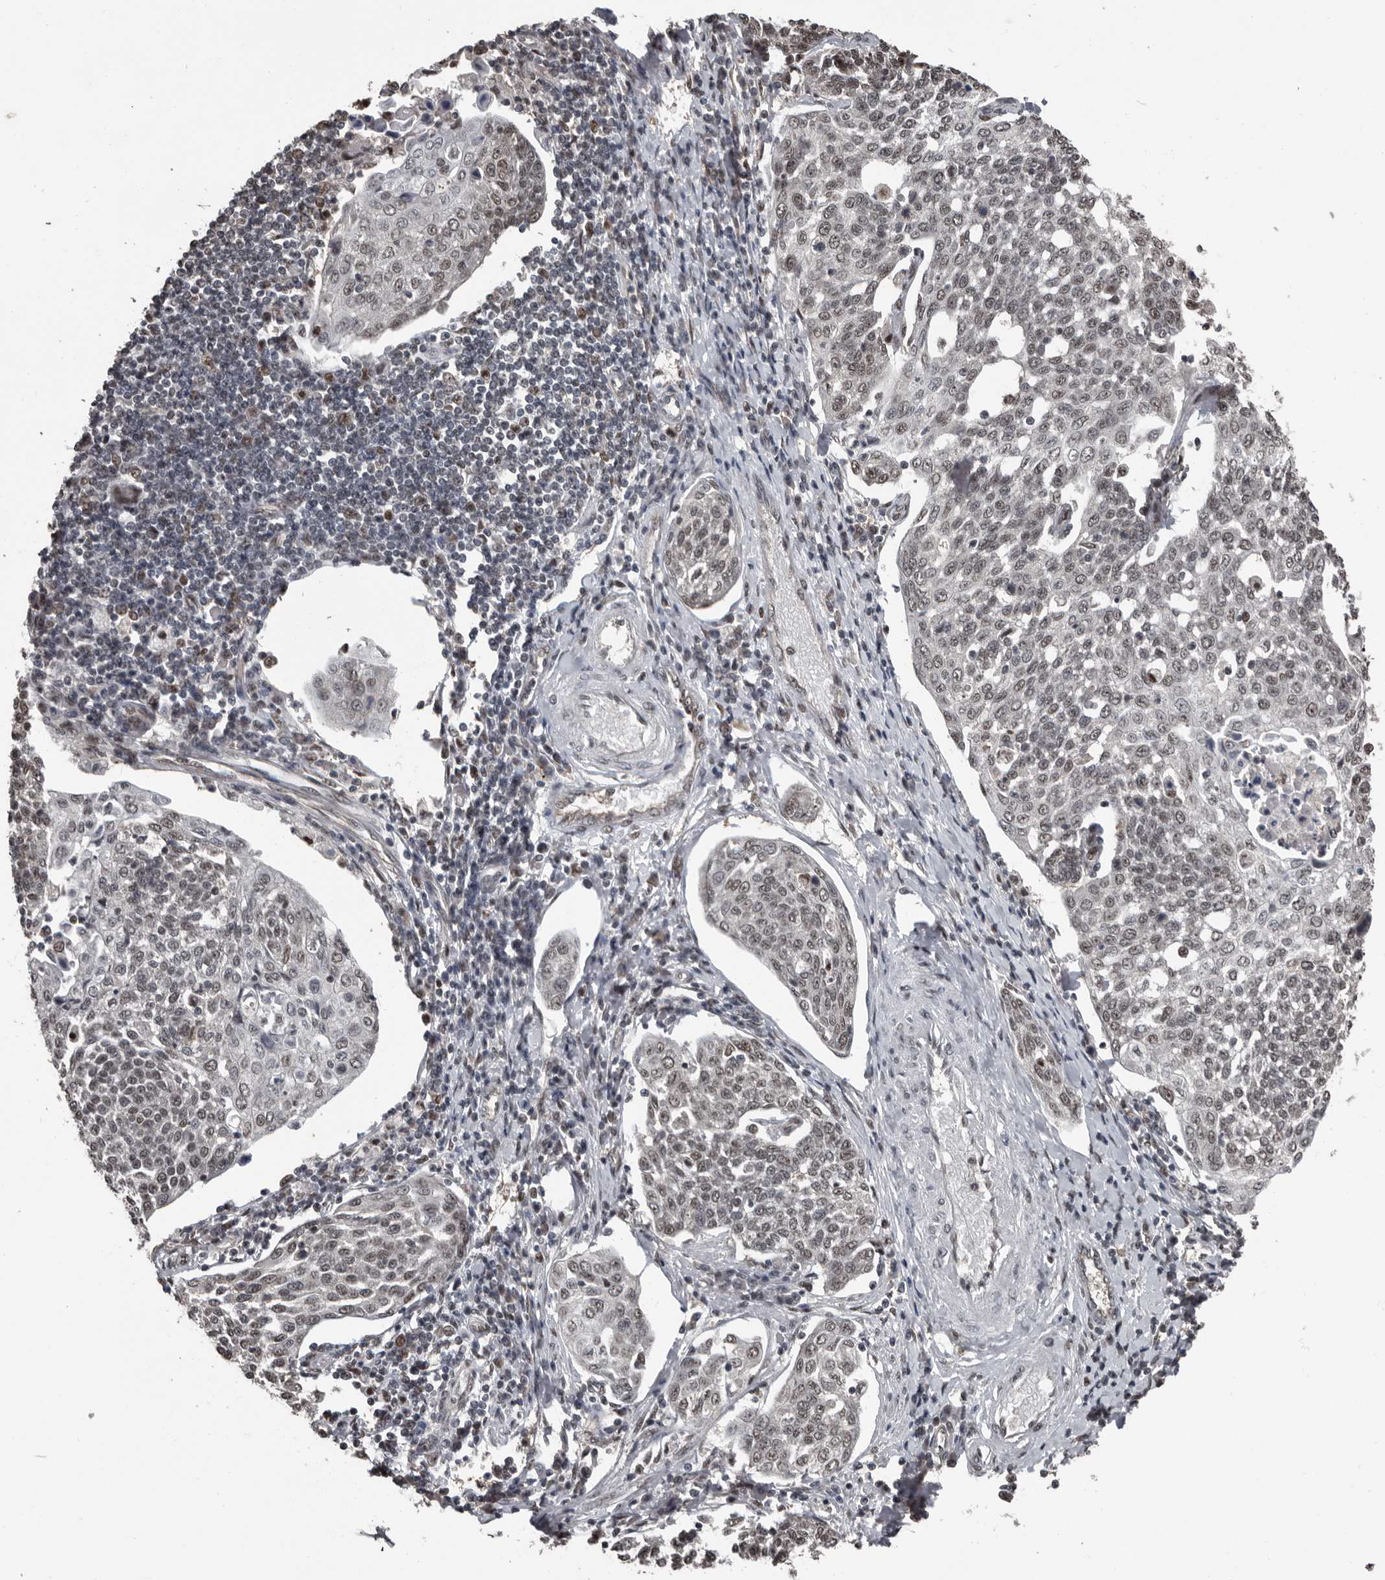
{"staining": {"intensity": "weak", "quantity": "<25%", "location": "nuclear"}, "tissue": "cervical cancer", "cell_type": "Tumor cells", "image_type": "cancer", "snomed": [{"axis": "morphology", "description": "Squamous cell carcinoma, NOS"}, {"axis": "topography", "description": "Cervix"}], "caption": "This is an IHC micrograph of human cervical squamous cell carcinoma. There is no staining in tumor cells.", "gene": "CHD1L", "patient": {"sex": "female", "age": 34}}